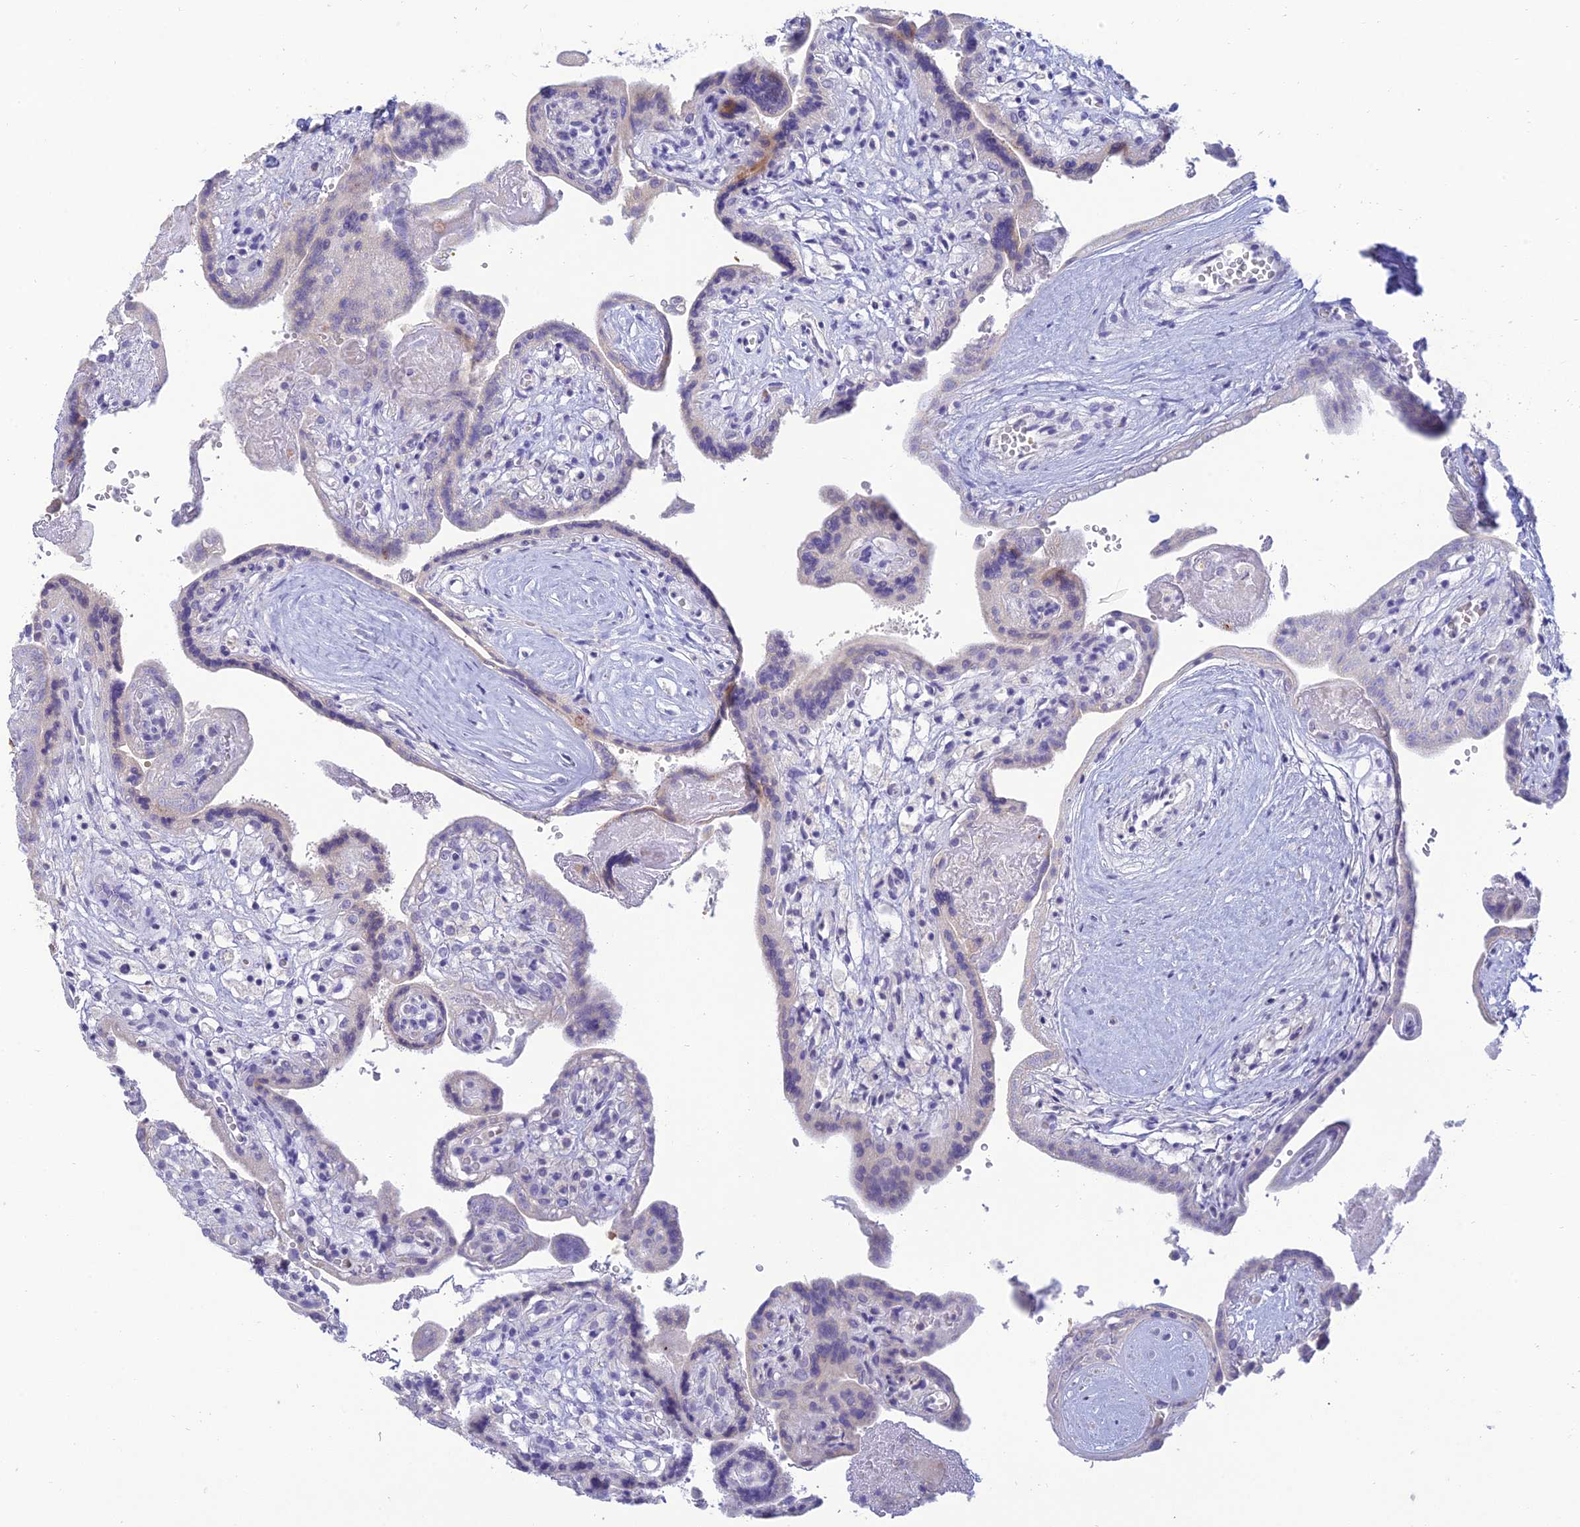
{"staining": {"intensity": "negative", "quantity": "none", "location": "none"}, "tissue": "placenta", "cell_type": "Trophoblastic cells", "image_type": "normal", "snomed": [{"axis": "morphology", "description": "Normal tissue, NOS"}, {"axis": "topography", "description": "Placenta"}], "caption": "An immunohistochemistry (IHC) photomicrograph of benign placenta is shown. There is no staining in trophoblastic cells of placenta. (DAB (3,3'-diaminobenzidine) IHC visualized using brightfield microscopy, high magnification).", "gene": "MAL2", "patient": {"sex": "female", "age": 37}}